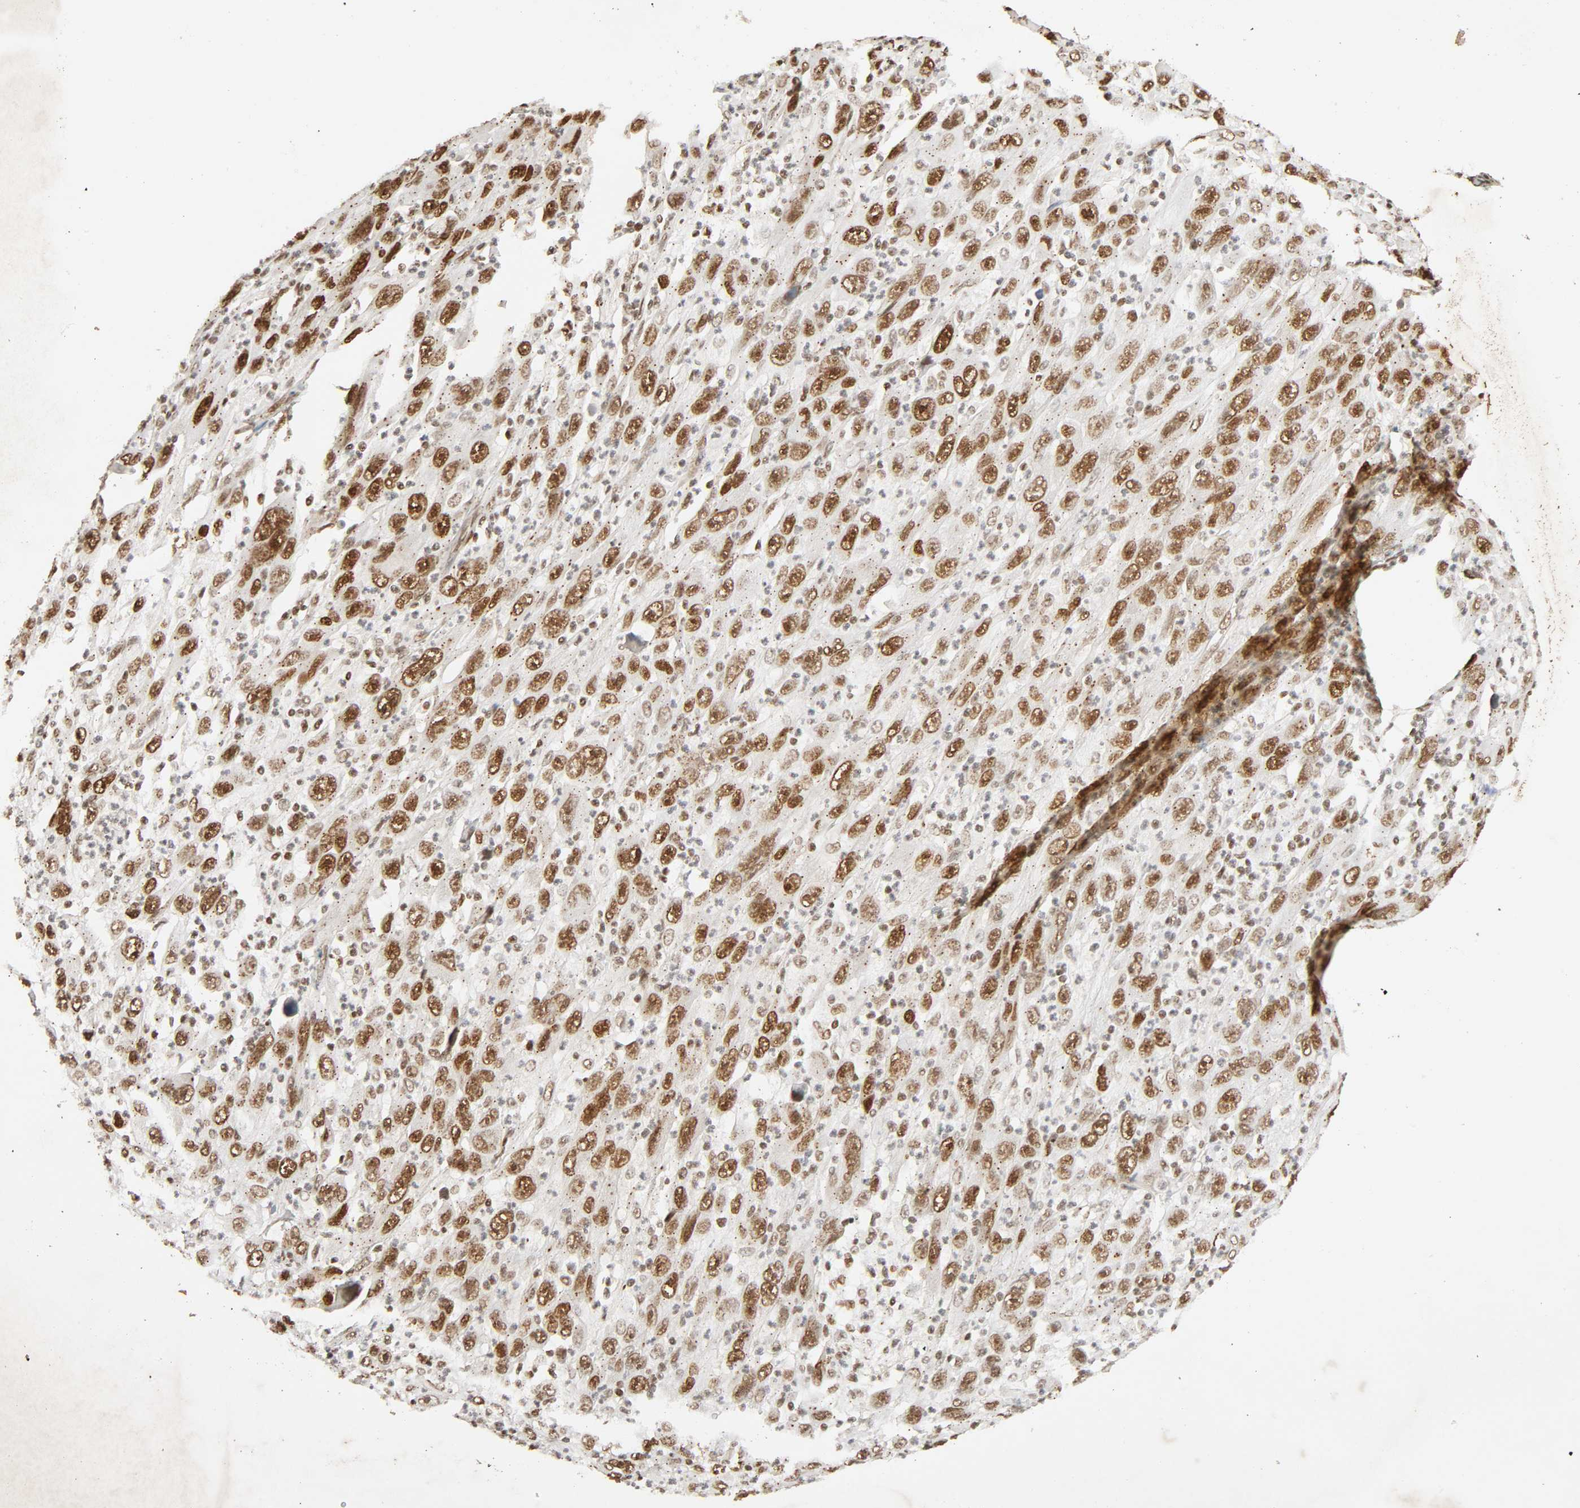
{"staining": {"intensity": "strong", "quantity": ">75%", "location": "nuclear"}, "tissue": "melanoma", "cell_type": "Tumor cells", "image_type": "cancer", "snomed": [{"axis": "morphology", "description": "Malignant melanoma, Metastatic site"}, {"axis": "topography", "description": "Skin"}], "caption": "Immunohistochemical staining of human melanoma shows strong nuclear protein positivity in about >75% of tumor cells.", "gene": "SMARCD1", "patient": {"sex": "female", "age": 56}}